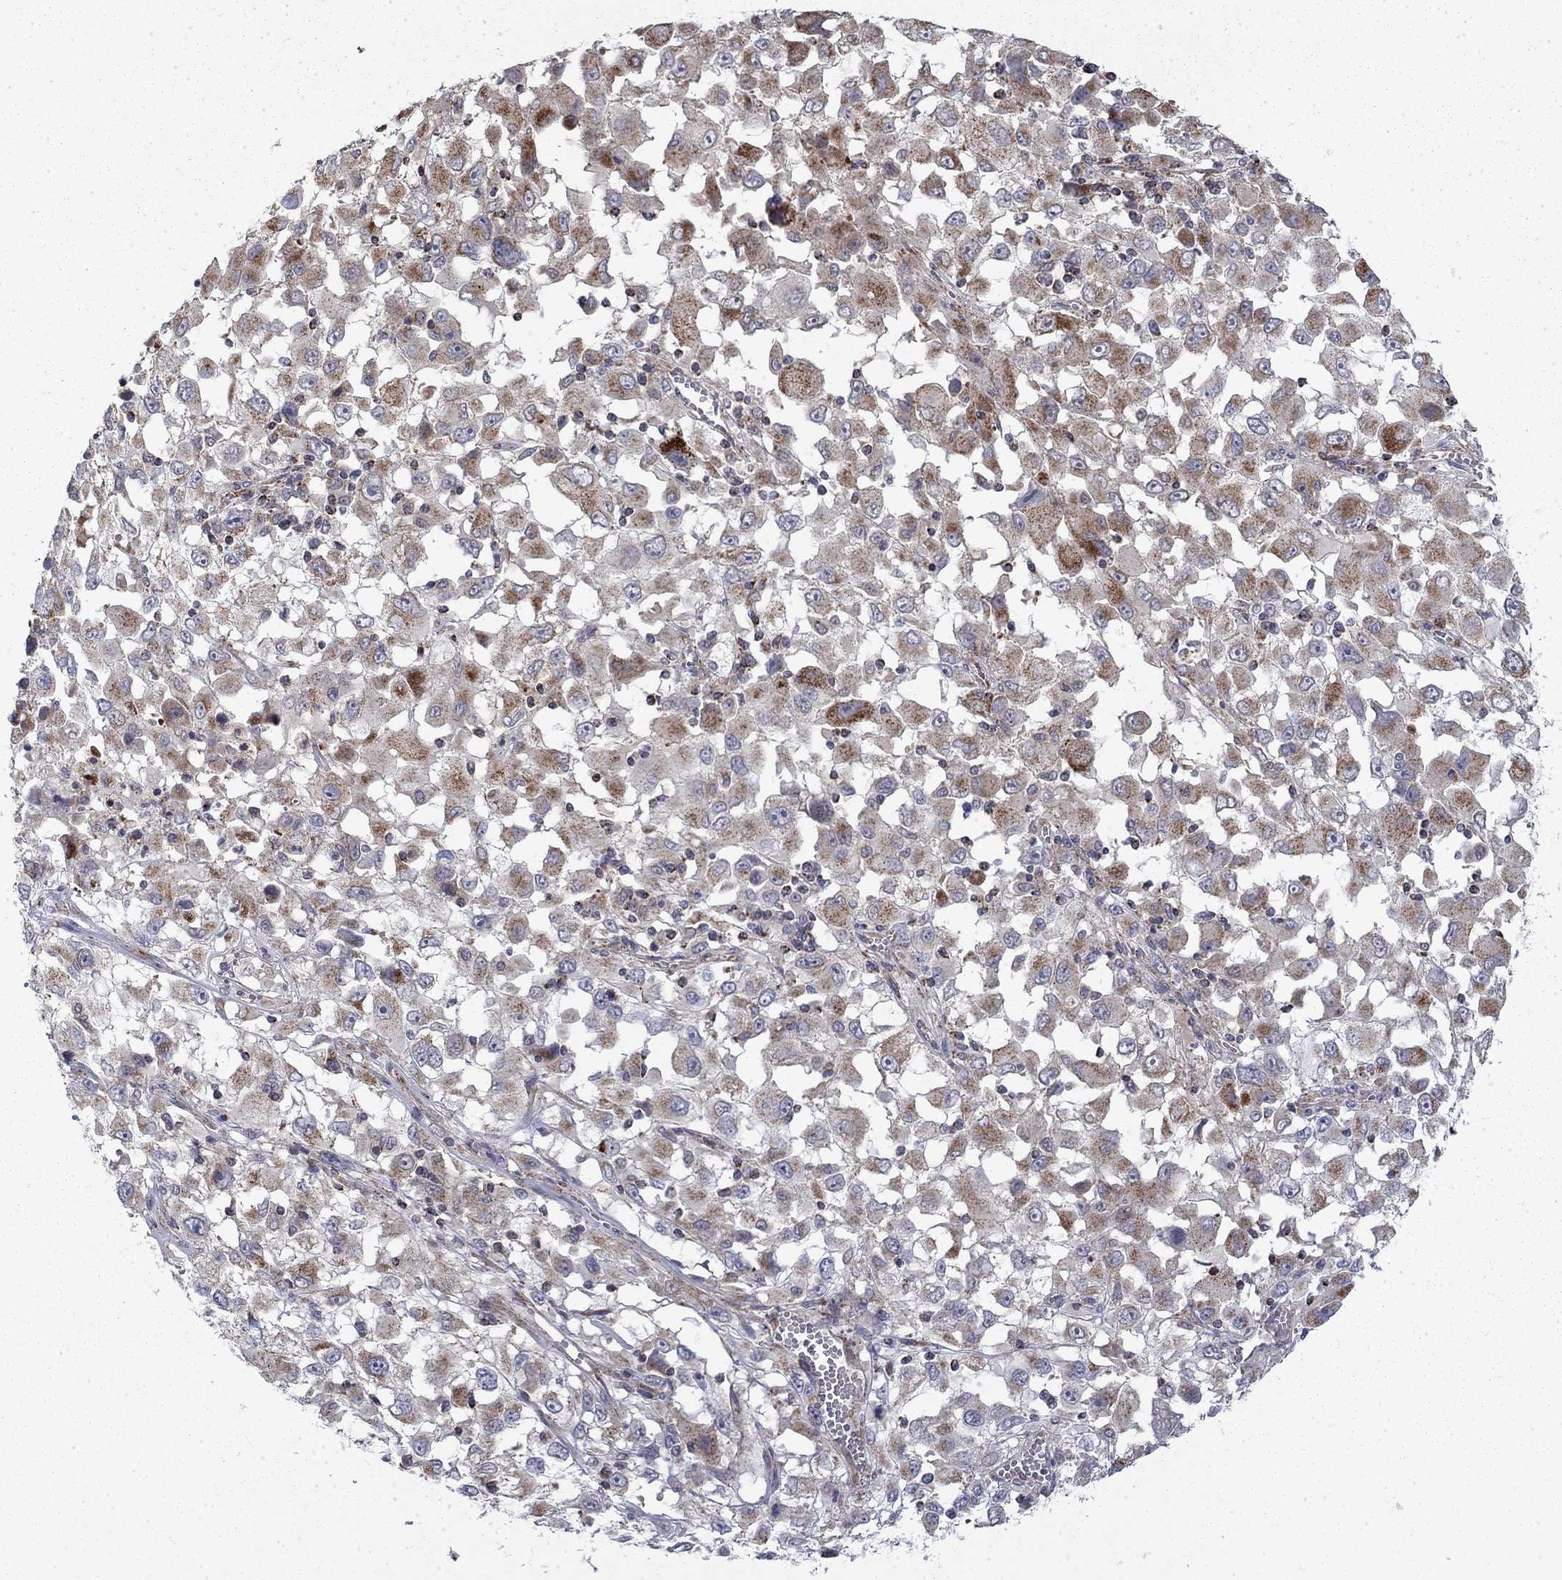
{"staining": {"intensity": "moderate", "quantity": "25%-75%", "location": "cytoplasmic/membranous"}, "tissue": "melanoma", "cell_type": "Tumor cells", "image_type": "cancer", "snomed": [{"axis": "morphology", "description": "Malignant melanoma, Metastatic site"}, {"axis": "topography", "description": "Soft tissue"}], "caption": "The histopathology image displays immunohistochemical staining of melanoma. There is moderate cytoplasmic/membranous positivity is seen in approximately 25%-75% of tumor cells.", "gene": "PCBP3", "patient": {"sex": "male", "age": 50}}